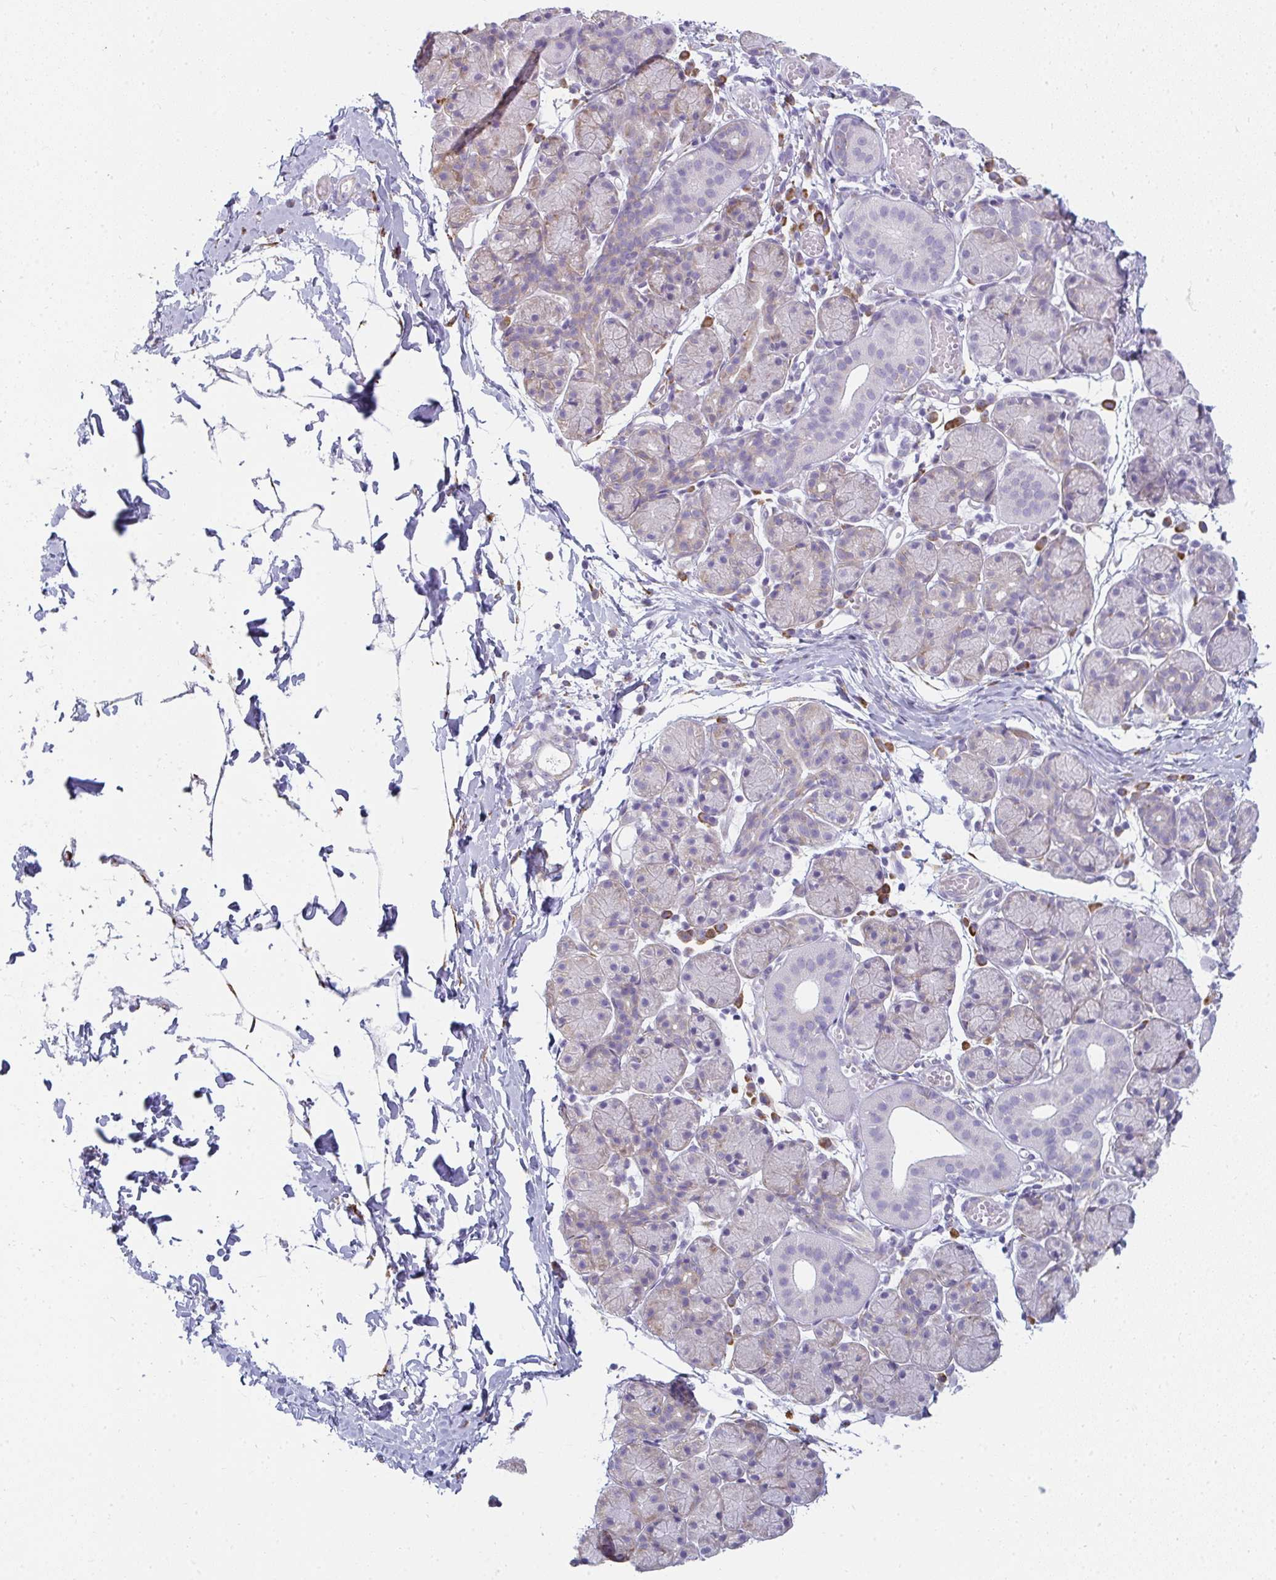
{"staining": {"intensity": "weak", "quantity": "<25%", "location": "cytoplasmic/membranous"}, "tissue": "salivary gland", "cell_type": "Glandular cells", "image_type": "normal", "snomed": [{"axis": "morphology", "description": "Normal tissue, NOS"}, {"axis": "morphology", "description": "Inflammation, NOS"}, {"axis": "topography", "description": "Lymph node"}, {"axis": "topography", "description": "Salivary gland"}], "caption": "Salivary gland was stained to show a protein in brown. There is no significant staining in glandular cells. Brightfield microscopy of immunohistochemistry stained with DAB (3,3'-diaminobenzidine) (brown) and hematoxylin (blue), captured at high magnification.", "gene": "SHROOM1", "patient": {"sex": "male", "age": 3}}